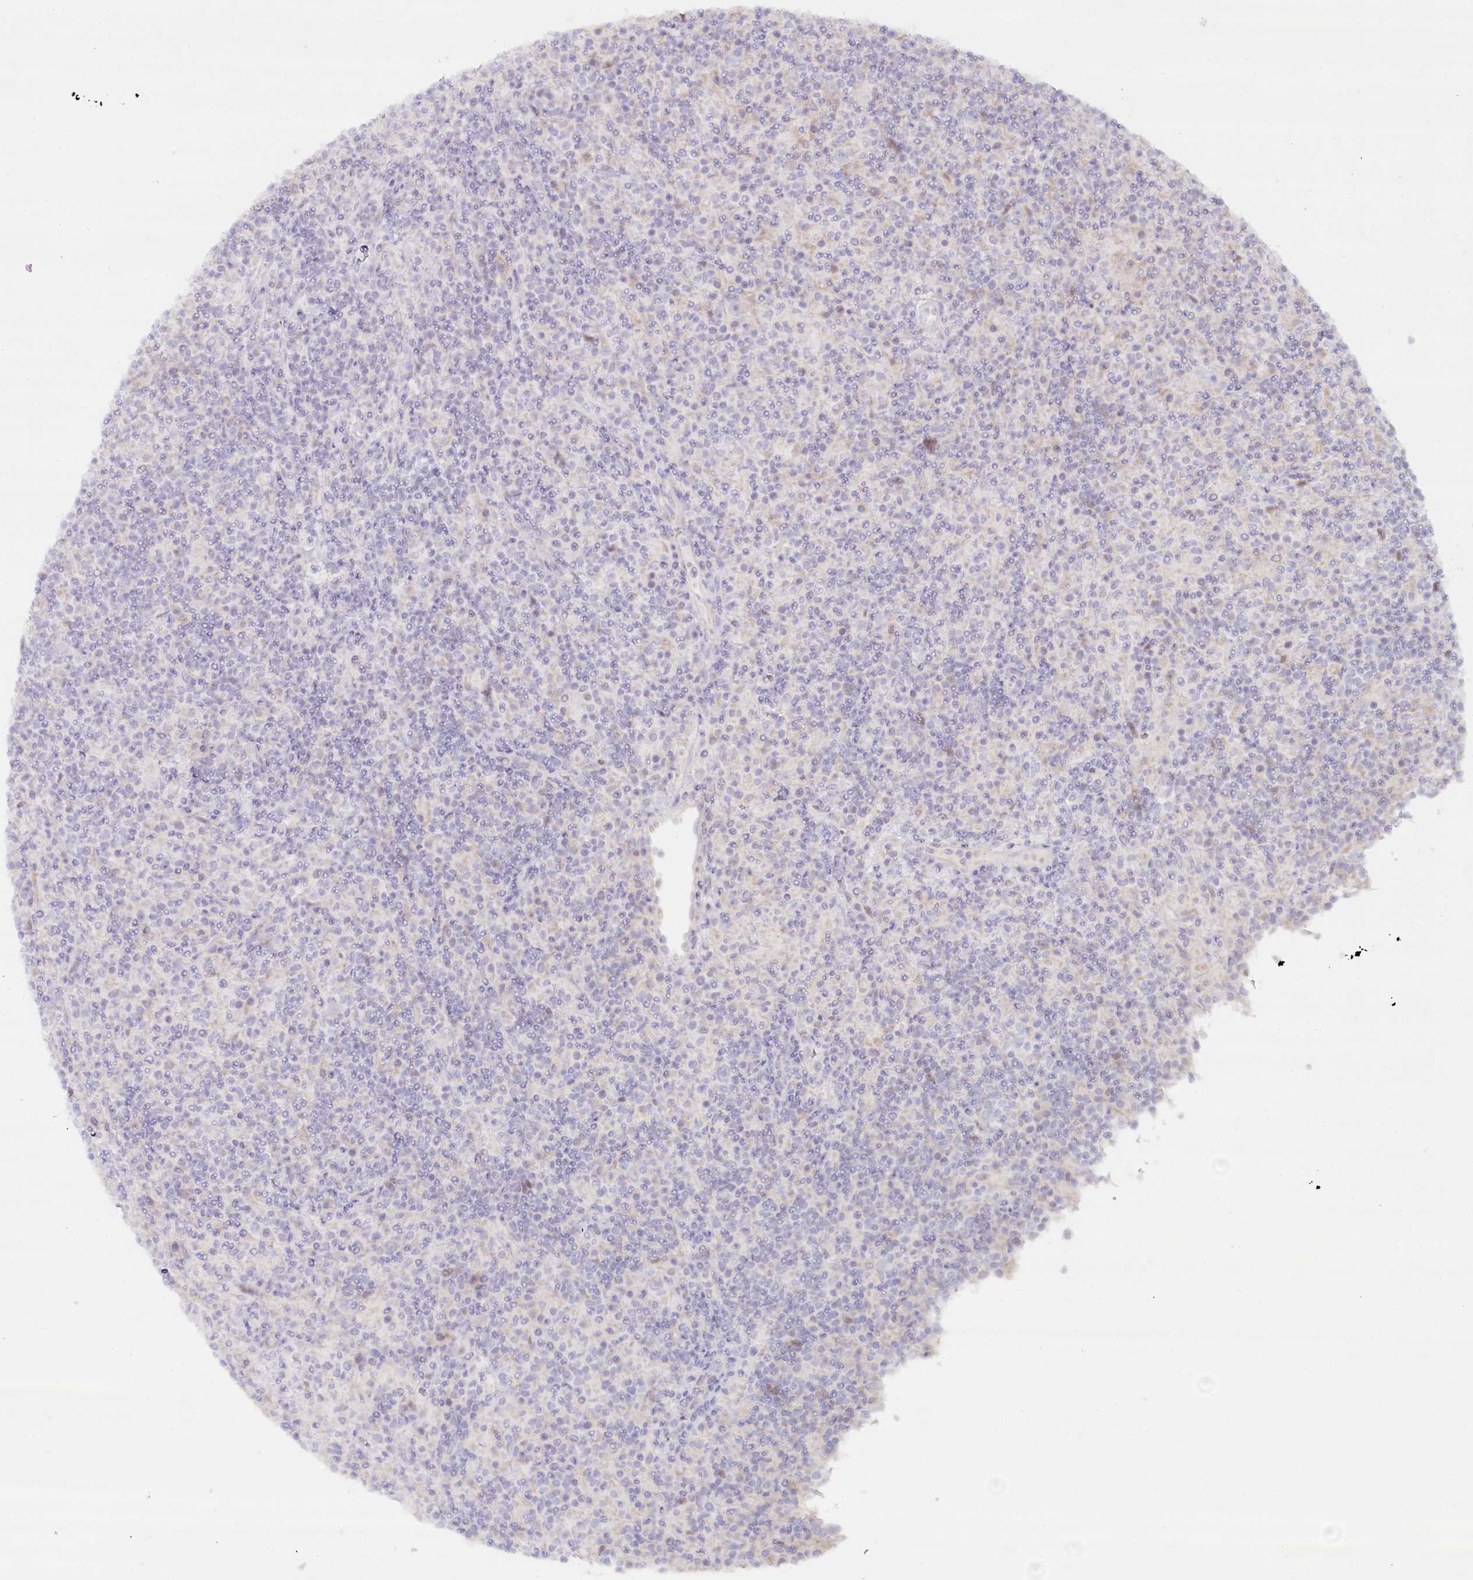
{"staining": {"intensity": "negative", "quantity": "none", "location": "none"}, "tissue": "lymphoma", "cell_type": "Tumor cells", "image_type": "cancer", "snomed": [{"axis": "morphology", "description": "Hodgkin's disease, NOS"}, {"axis": "topography", "description": "Lymph node"}], "caption": "An IHC image of lymphoma is shown. There is no staining in tumor cells of lymphoma. (Immunohistochemistry (ihc), brightfield microscopy, high magnification).", "gene": "PSAPL1", "patient": {"sex": "male", "age": 70}}